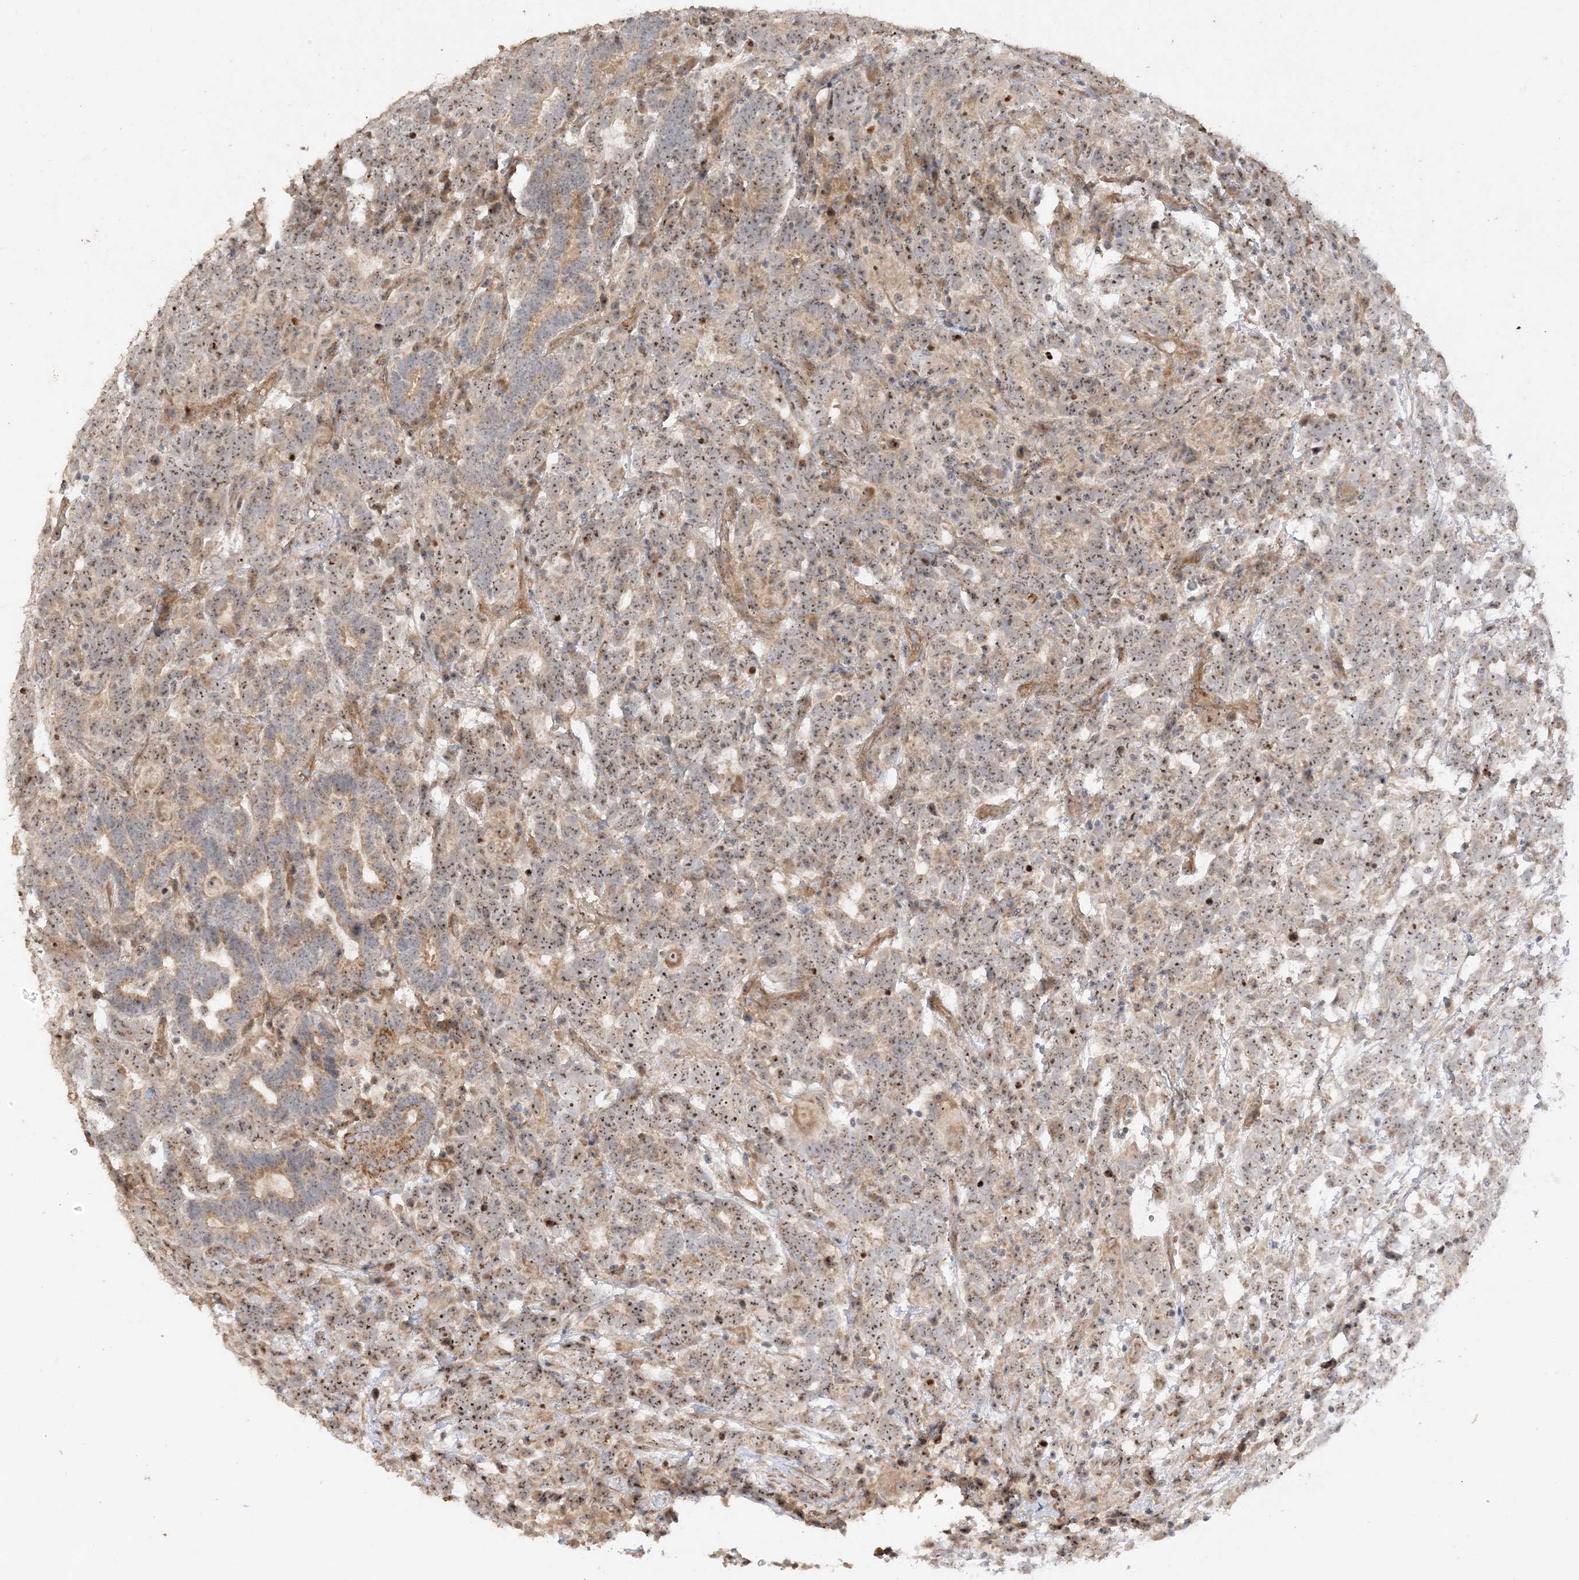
{"staining": {"intensity": "moderate", "quantity": ">75%", "location": "nuclear"}, "tissue": "testis cancer", "cell_type": "Tumor cells", "image_type": "cancer", "snomed": [{"axis": "morphology", "description": "Carcinoma, Embryonal, NOS"}, {"axis": "topography", "description": "Testis"}], "caption": "Moderate nuclear staining for a protein is identified in approximately >75% of tumor cells of testis embryonal carcinoma using immunohistochemistry.", "gene": "DDX18", "patient": {"sex": "male", "age": 26}}